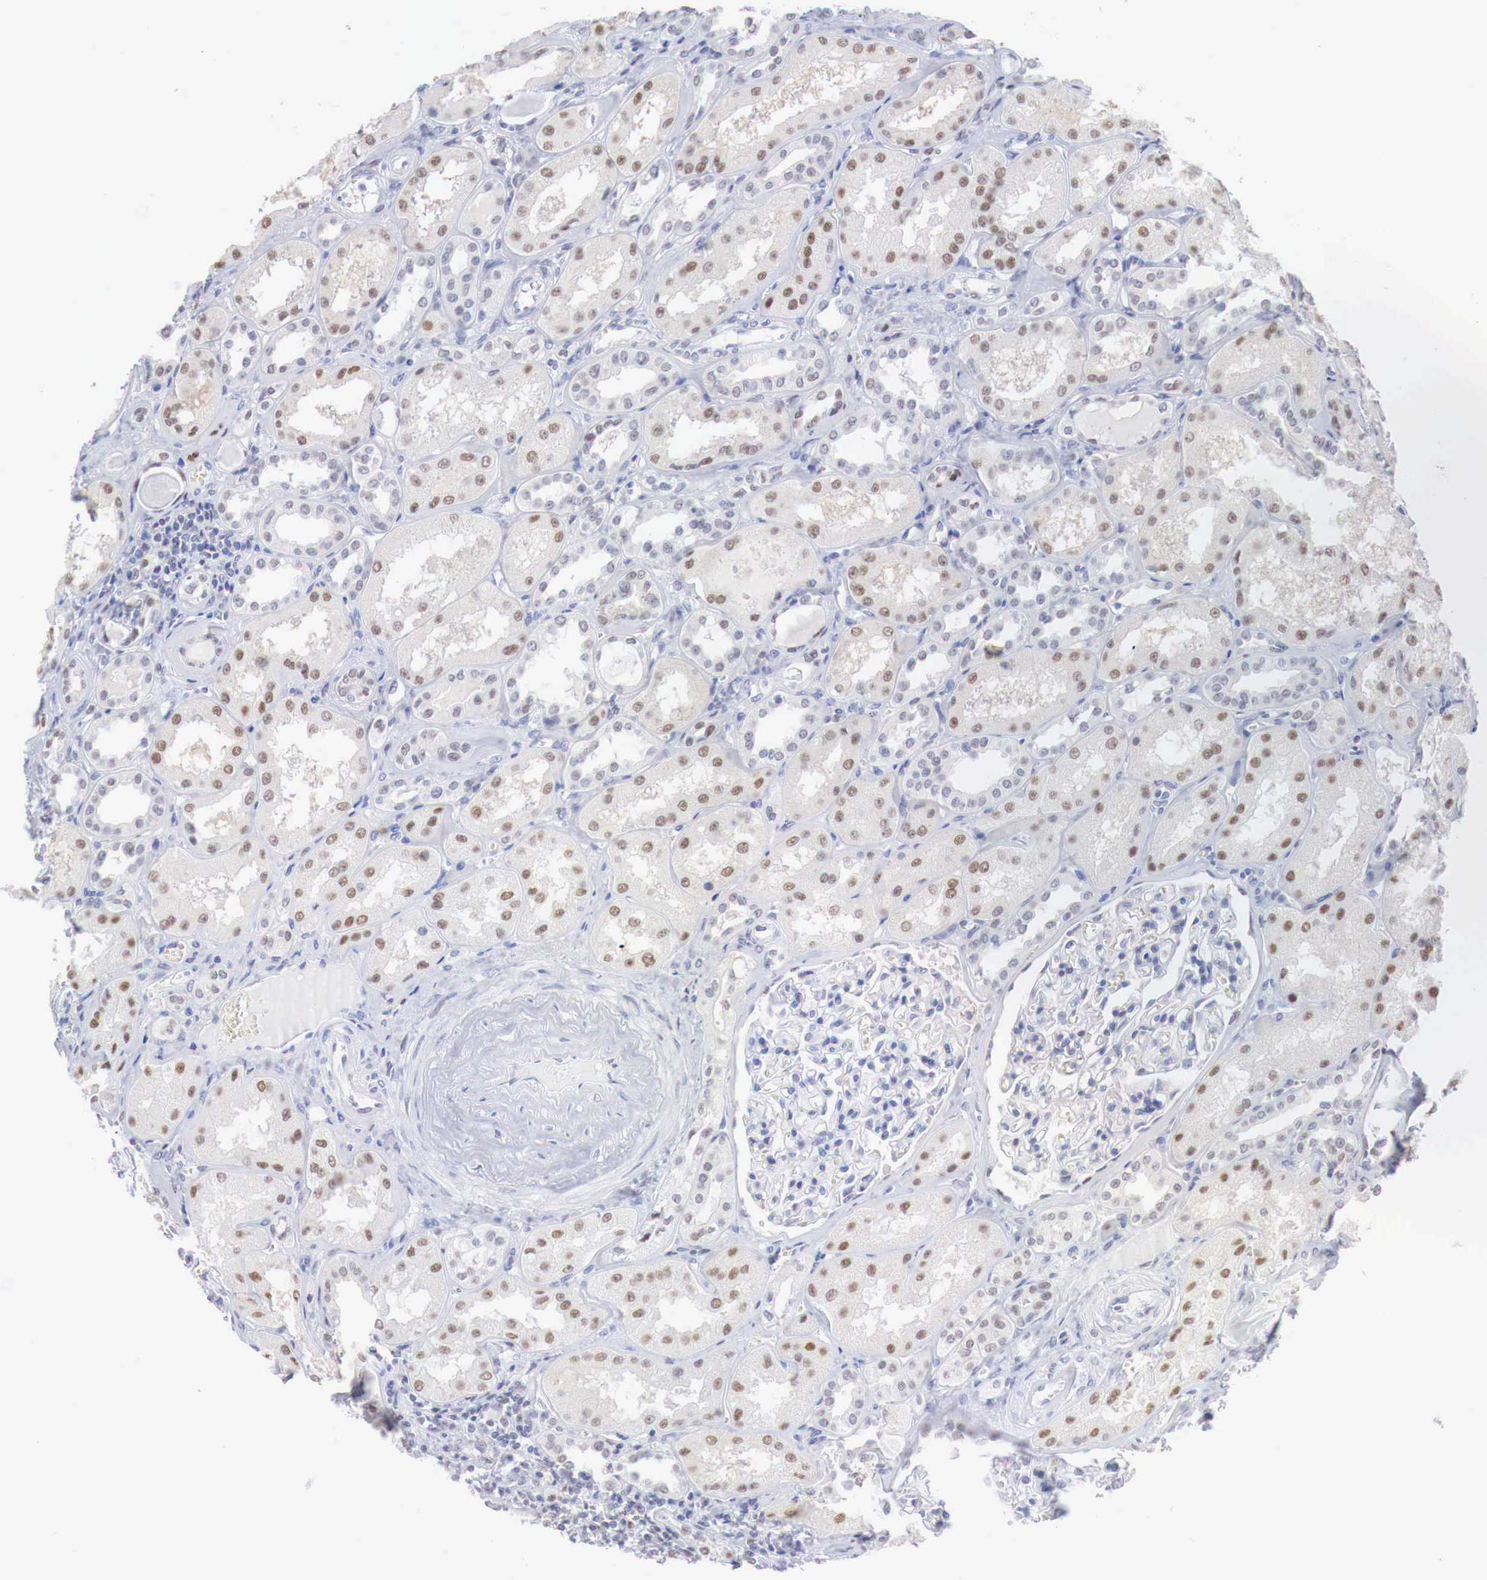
{"staining": {"intensity": "moderate", "quantity": ">75%", "location": "nuclear"}, "tissue": "kidney", "cell_type": "Cells in glomeruli", "image_type": "normal", "snomed": [{"axis": "morphology", "description": "Normal tissue, NOS"}, {"axis": "topography", "description": "Kidney"}], "caption": "Kidney was stained to show a protein in brown. There is medium levels of moderate nuclear positivity in approximately >75% of cells in glomeruli. The staining was performed using DAB, with brown indicating positive protein expression. Nuclei are stained blue with hematoxylin.", "gene": "FOXP2", "patient": {"sex": "male", "age": 61}}